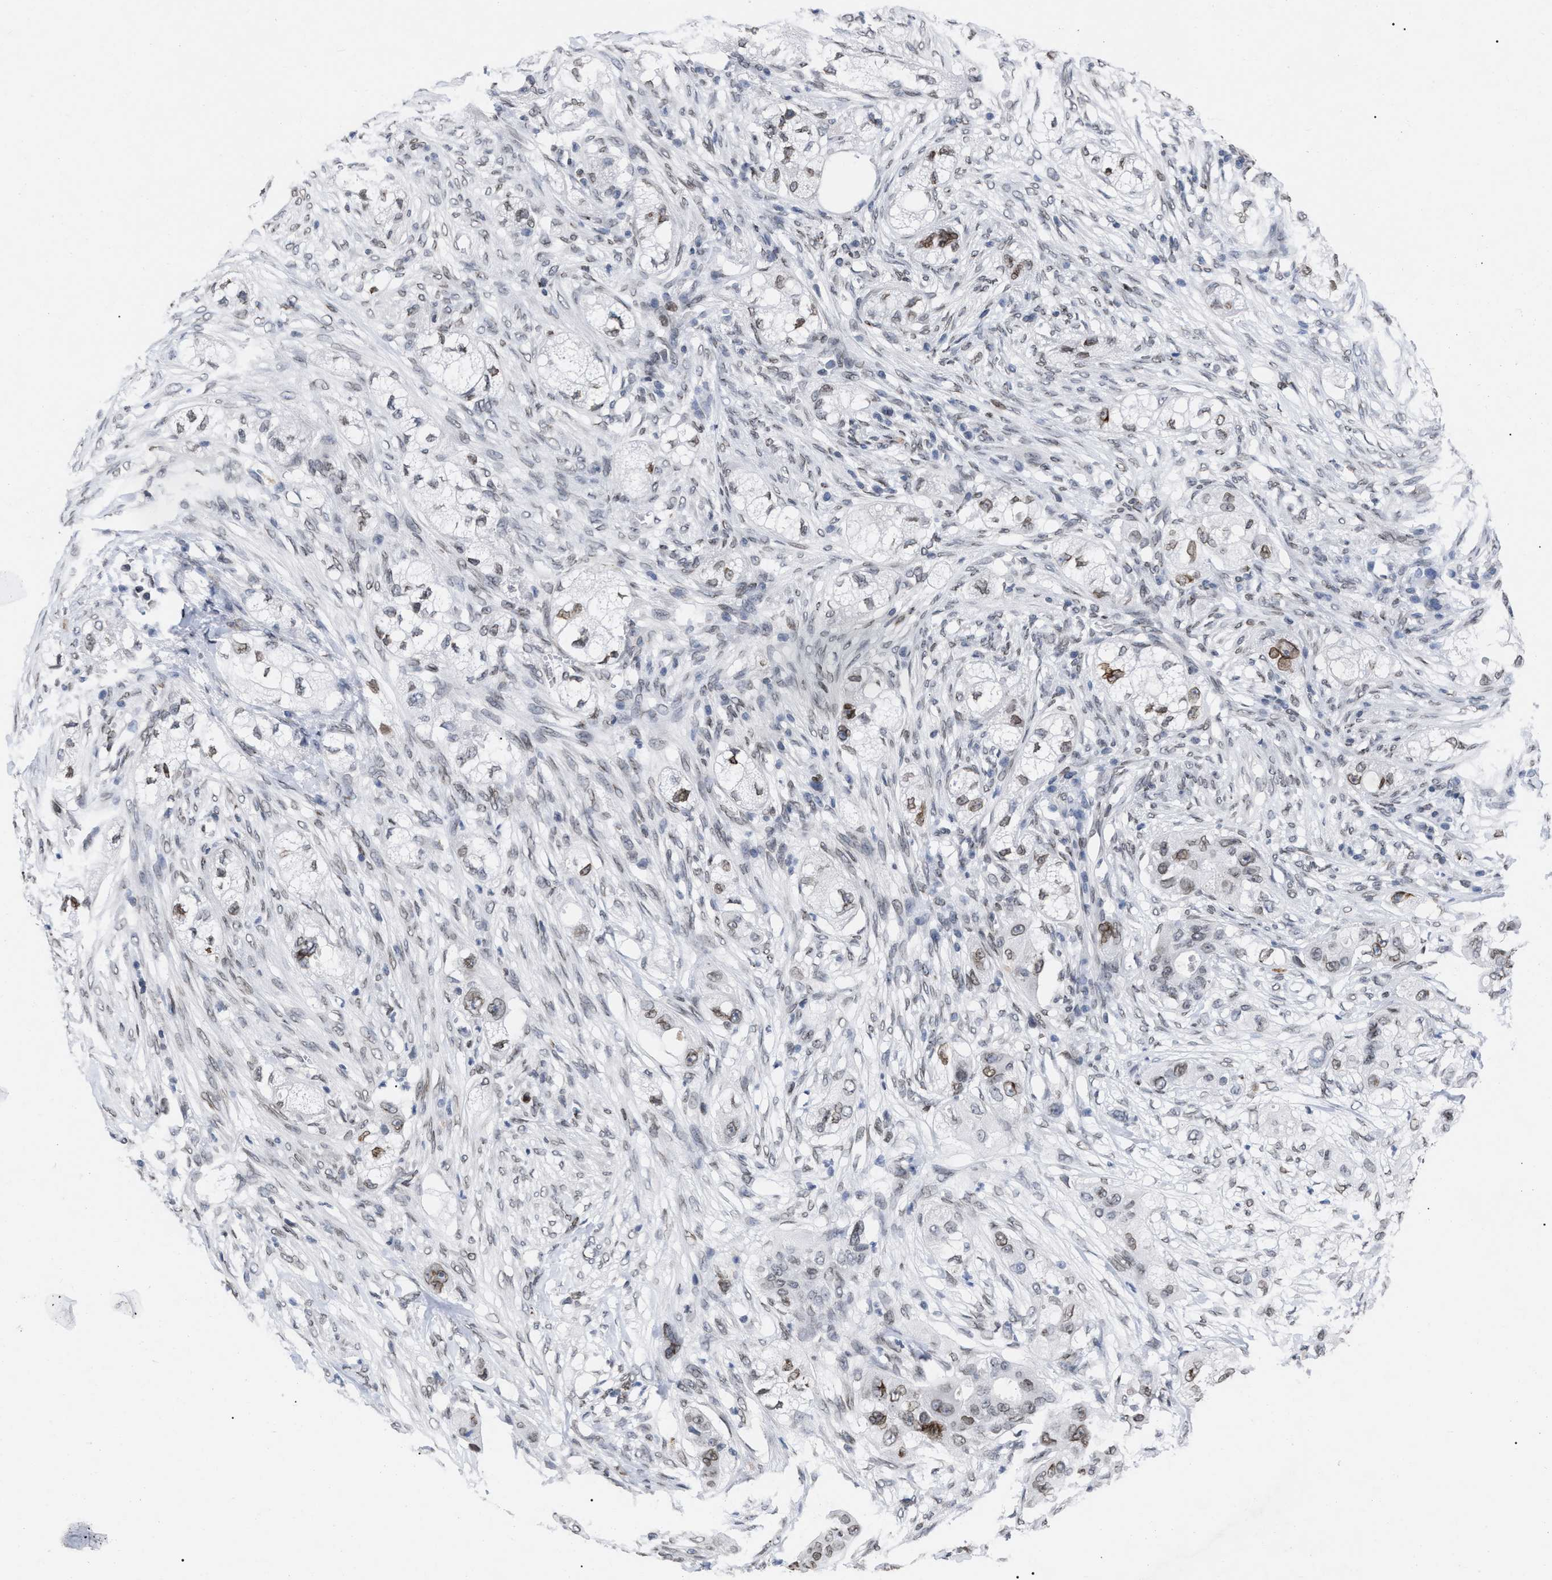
{"staining": {"intensity": "weak", "quantity": "25%-75%", "location": "cytoplasmic/membranous,nuclear"}, "tissue": "pancreatic cancer", "cell_type": "Tumor cells", "image_type": "cancer", "snomed": [{"axis": "morphology", "description": "Adenocarcinoma, NOS"}, {"axis": "topography", "description": "Pancreas"}], "caption": "Pancreatic cancer (adenocarcinoma) stained with a protein marker reveals weak staining in tumor cells.", "gene": "TPR", "patient": {"sex": "female", "age": 78}}